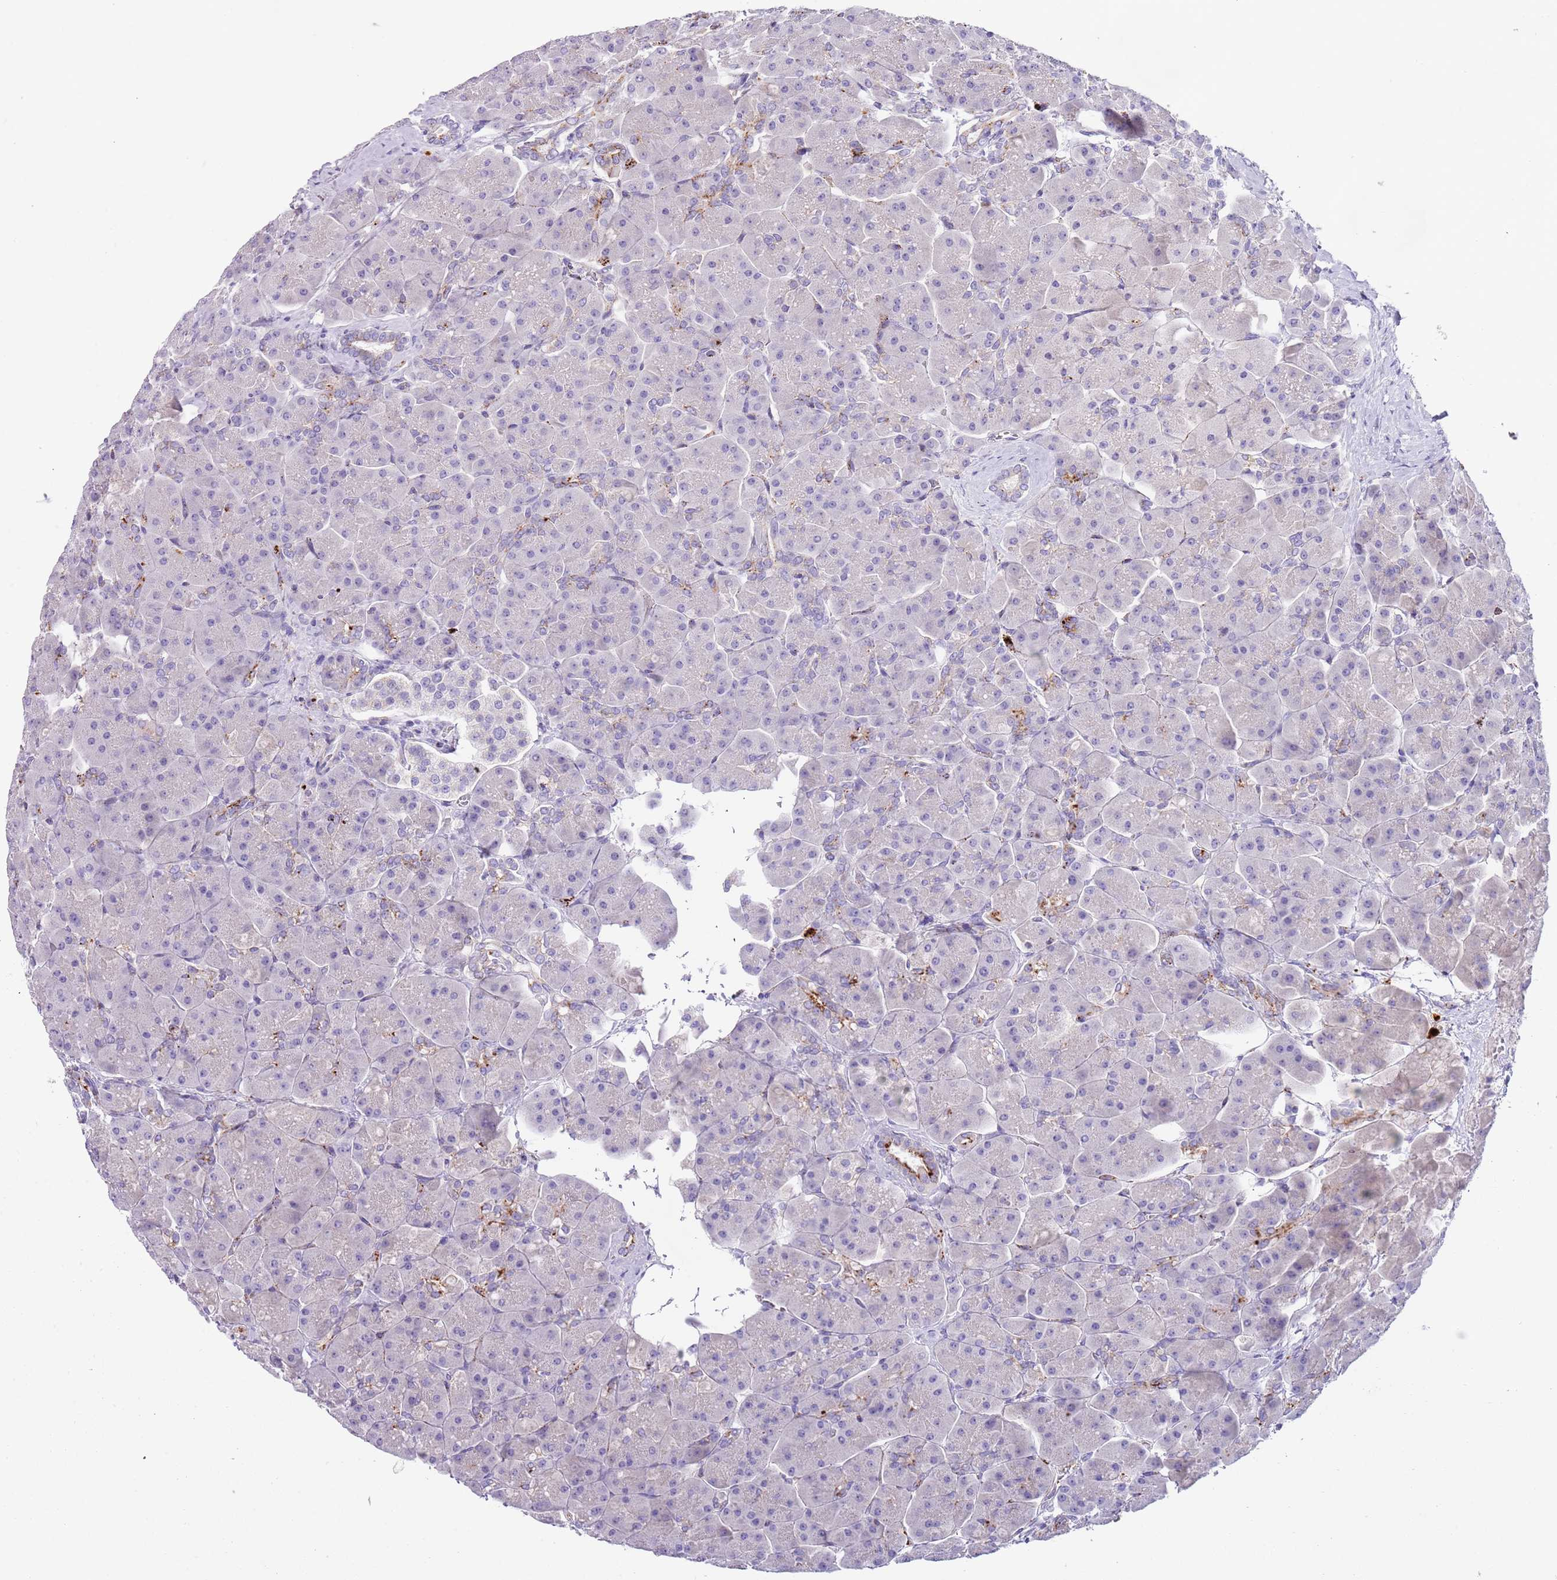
{"staining": {"intensity": "strong", "quantity": "<25%", "location": "cytoplasmic/membranous"}, "tissue": "pancreas", "cell_type": "Exocrine glandular cells", "image_type": "normal", "snomed": [{"axis": "morphology", "description": "Normal tissue, NOS"}, {"axis": "topography", "description": "Pancreas"}], "caption": "IHC photomicrograph of unremarkable pancreas: pancreas stained using immunohistochemistry reveals medium levels of strong protein expression localized specifically in the cytoplasmic/membranous of exocrine glandular cells, appearing as a cytoplasmic/membranous brown color.", "gene": "LRRN3", "patient": {"sex": "male", "age": 66}}